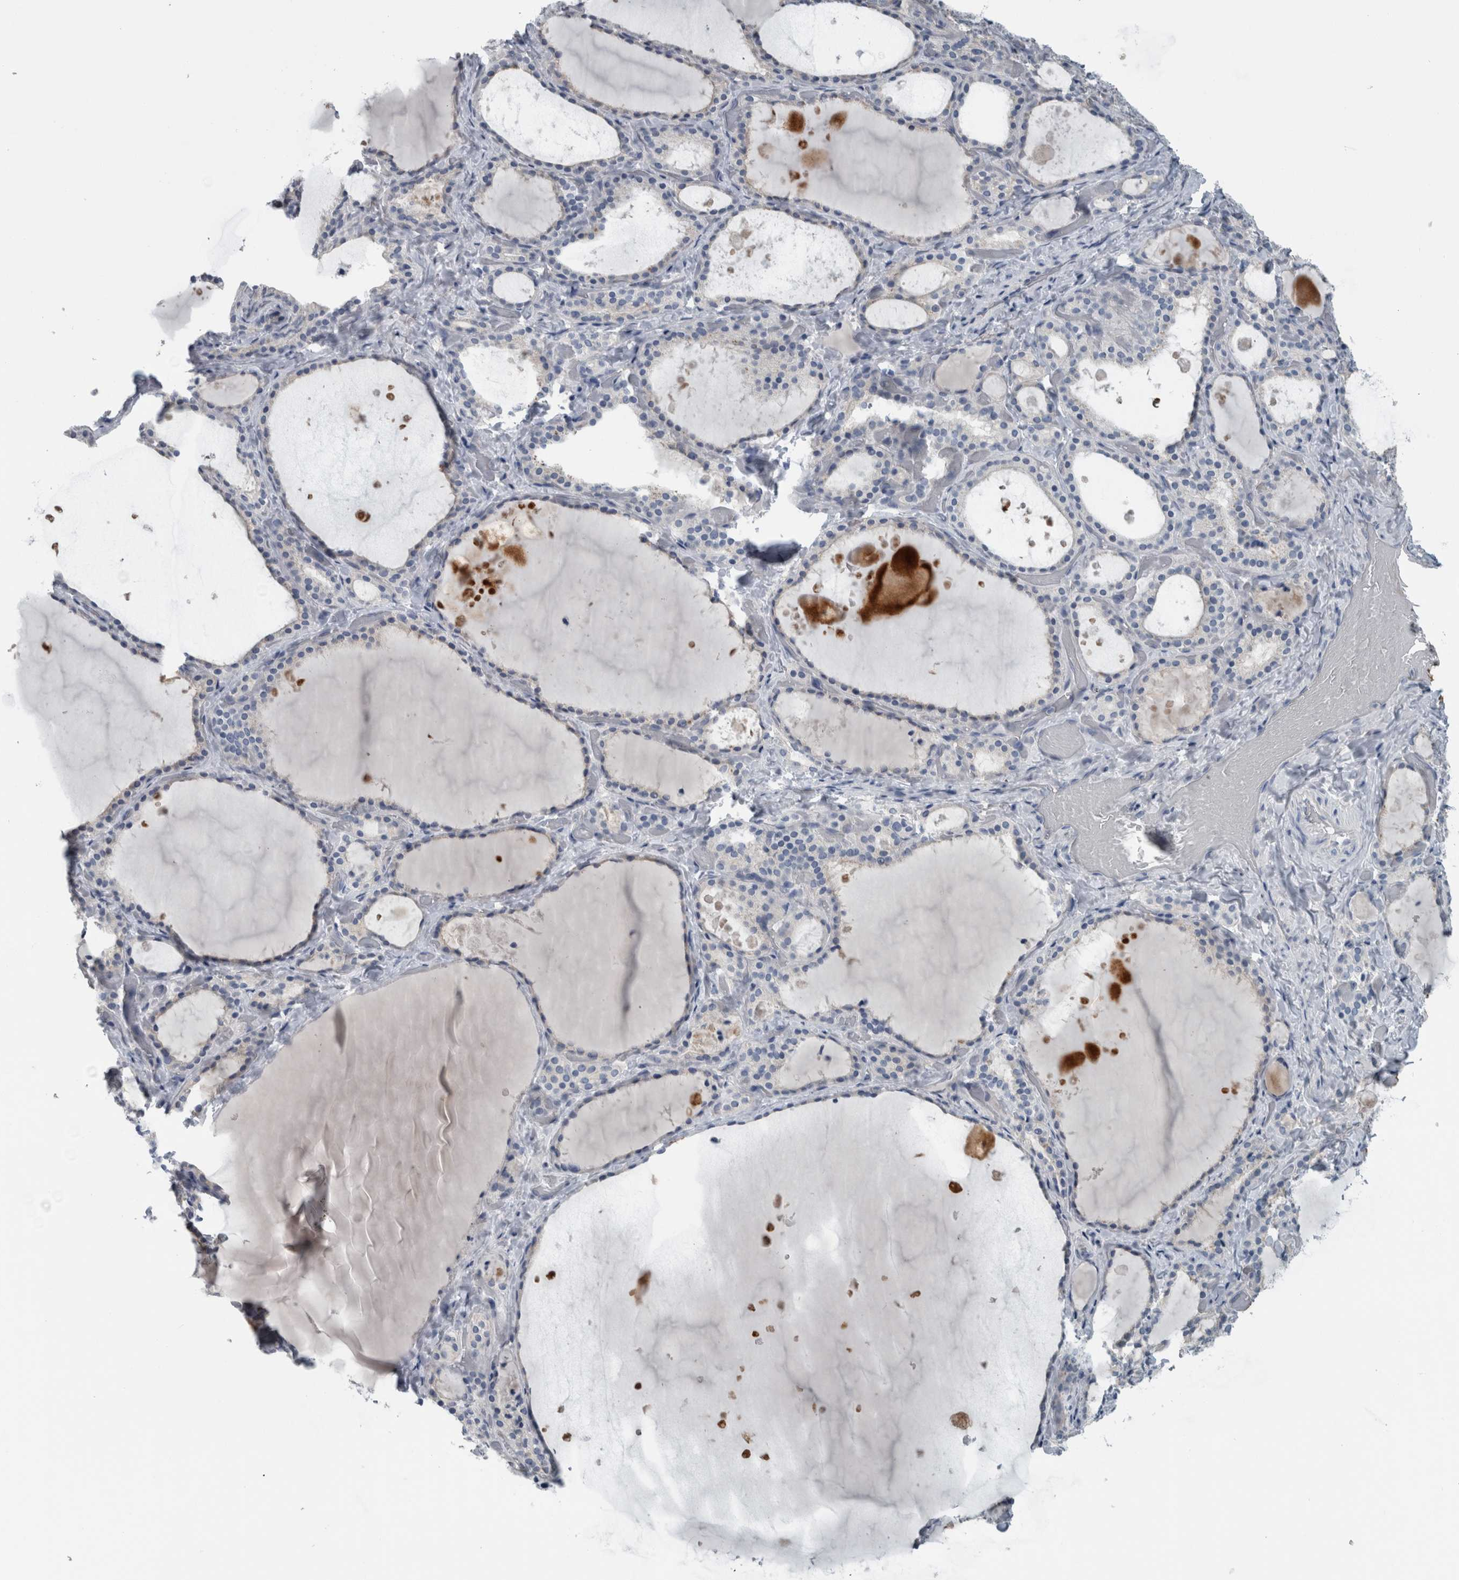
{"staining": {"intensity": "negative", "quantity": "none", "location": "none"}, "tissue": "thyroid gland", "cell_type": "Glandular cells", "image_type": "normal", "snomed": [{"axis": "morphology", "description": "Normal tissue, NOS"}, {"axis": "topography", "description": "Thyroid gland"}], "caption": "Immunohistochemistry (IHC) micrograph of unremarkable human thyroid gland stained for a protein (brown), which shows no expression in glandular cells.", "gene": "SH3GL2", "patient": {"sex": "female", "age": 44}}